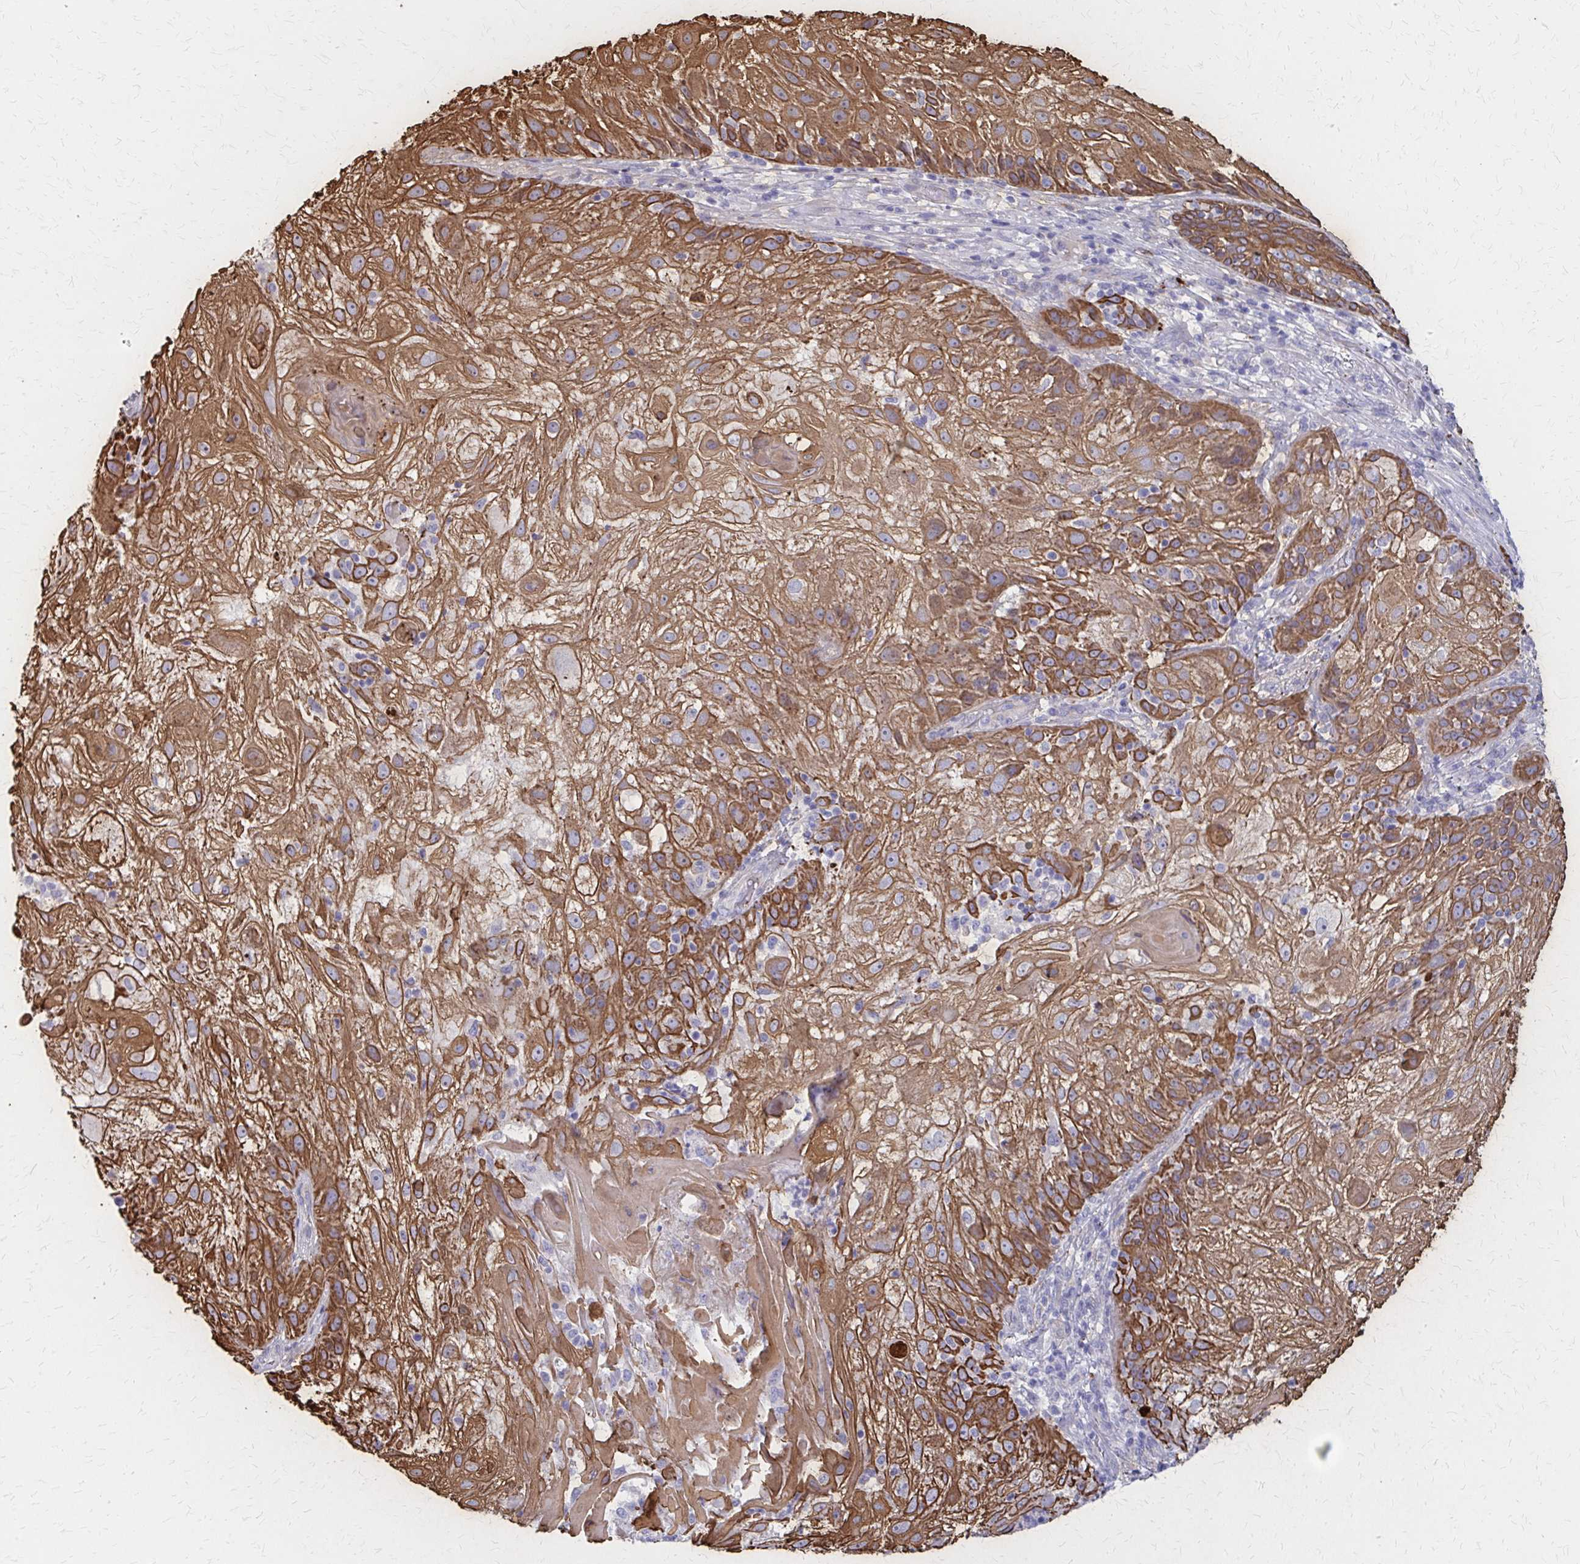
{"staining": {"intensity": "strong", "quantity": ">75%", "location": "cytoplasmic/membranous"}, "tissue": "skin cancer", "cell_type": "Tumor cells", "image_type": "cancer", "snomed": [{"axis": "morphology", "description": "Normal tissue, NOS"}, {"axis": "morphology", "description": "Squamous cell carcinoma, NOS"}, {"axis": "topography", "description": "Skin"}], "caption": "Brown immunohistochemical staining in skin cancer (squamous cell carcinoma) demonstrates strong cytoplasmic/membranous staining in about >75% of tumor cells. Immunohistochemistry stains the protein in brown and the nuclei are stained blue.", "gene": "GLYATL2", "patient": {"sex": "female", "age": 83}}